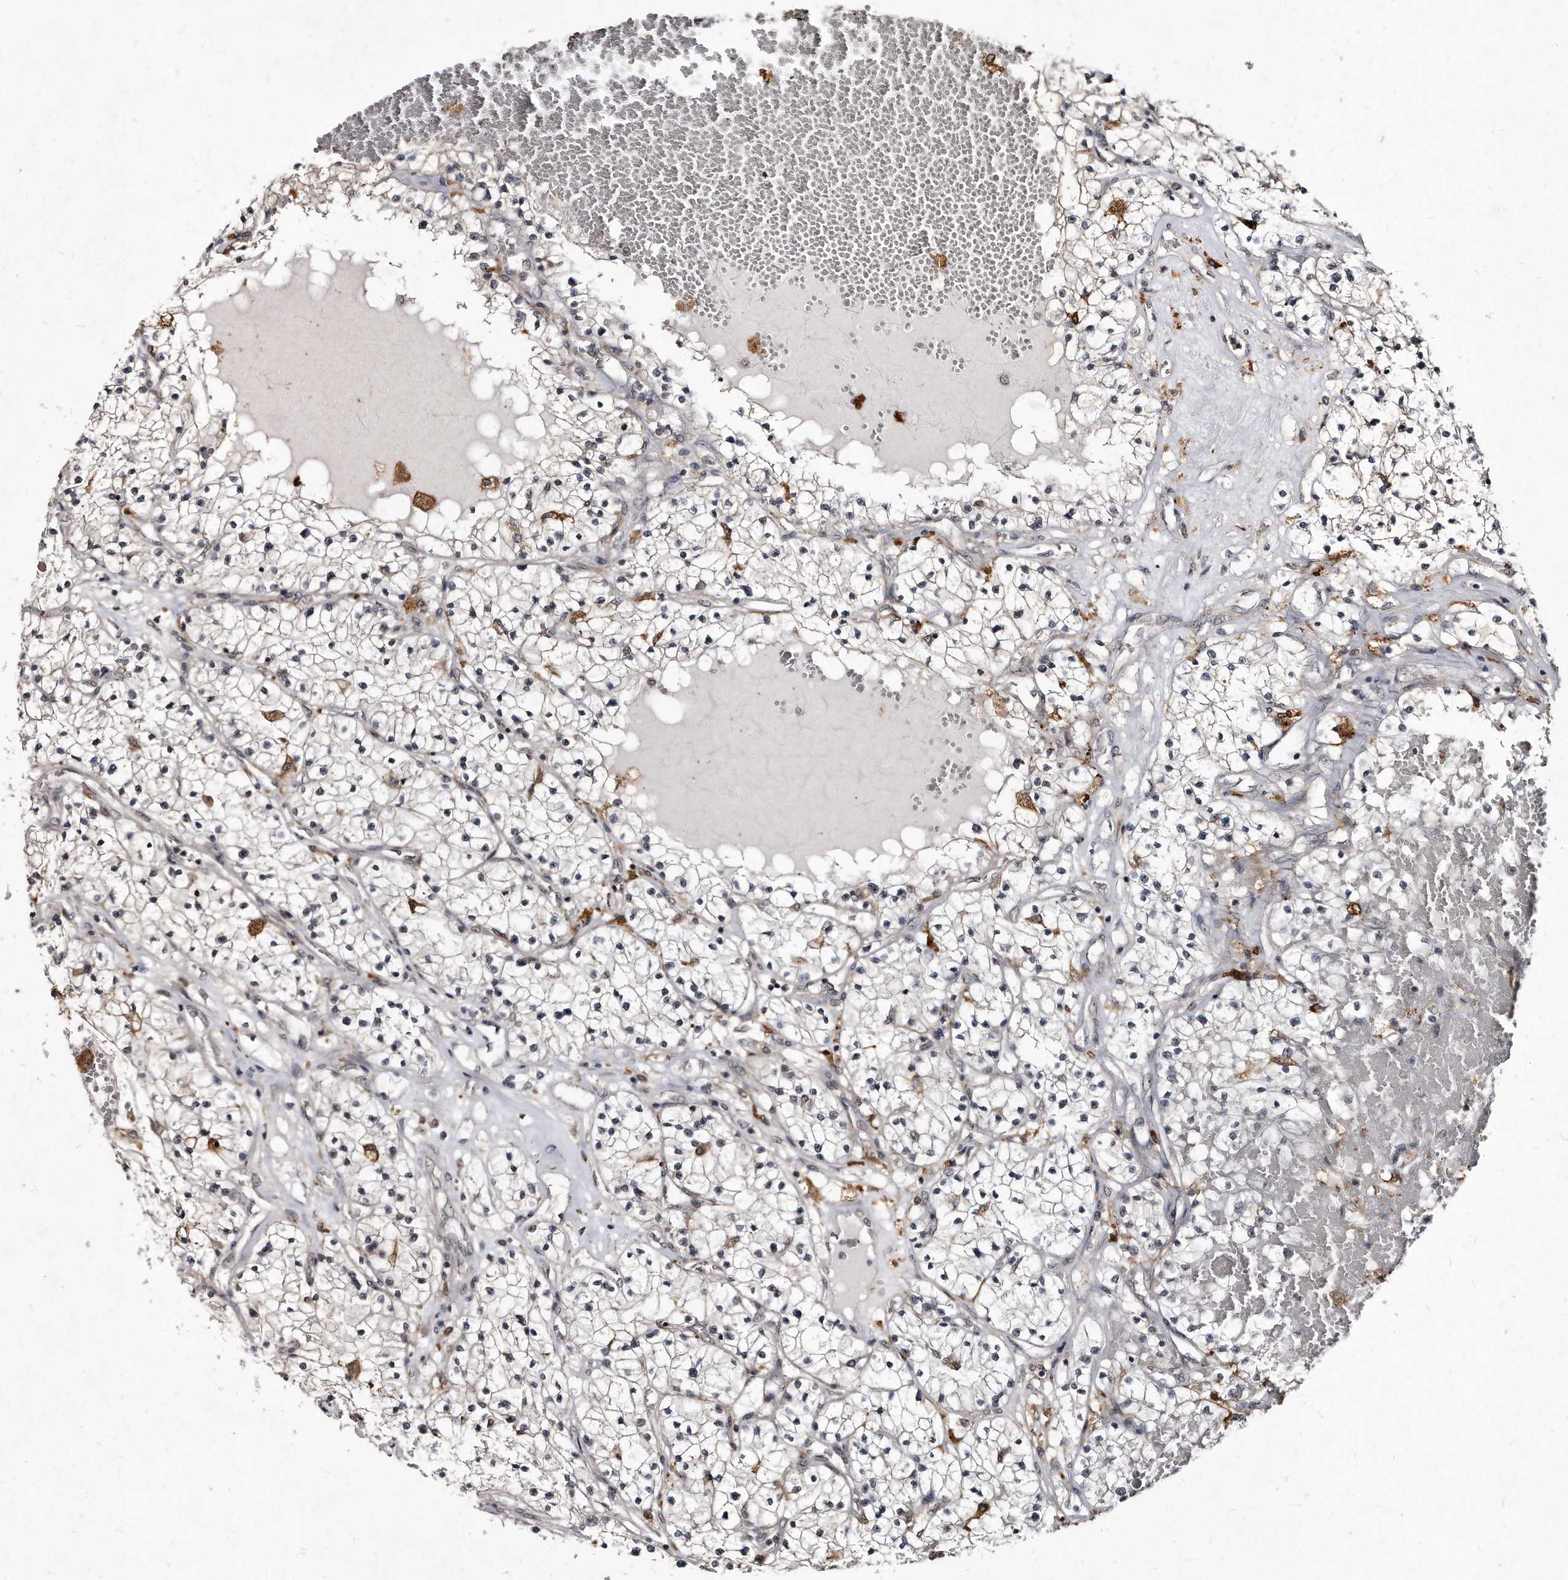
{"staining": {"intensity": "negative", "quantity": "none", "location": "none"}, "tissue": "renal cancer", "cell_type": "Tumor cells", "image_type": "cancer", "snomed": [{"axis": "morphology", "description": "Normal tissue, NOS"}, {"axis": "morphology", "description": "Adenocarcinoma, NOS"}, {"axis": "topography", "description": "Kidney"}], "caption": "A photomicrograph of renal cancer stained for a protein demonstrates no brown staining in tumor cells. The staining is performed using DAB (3,3'-diaminobenzidine) brown chromogen with nuclei counter-stained in using hematoxylin.", "gene": "KLHDC3", "patient": {"sex": "male", "age": 68}}